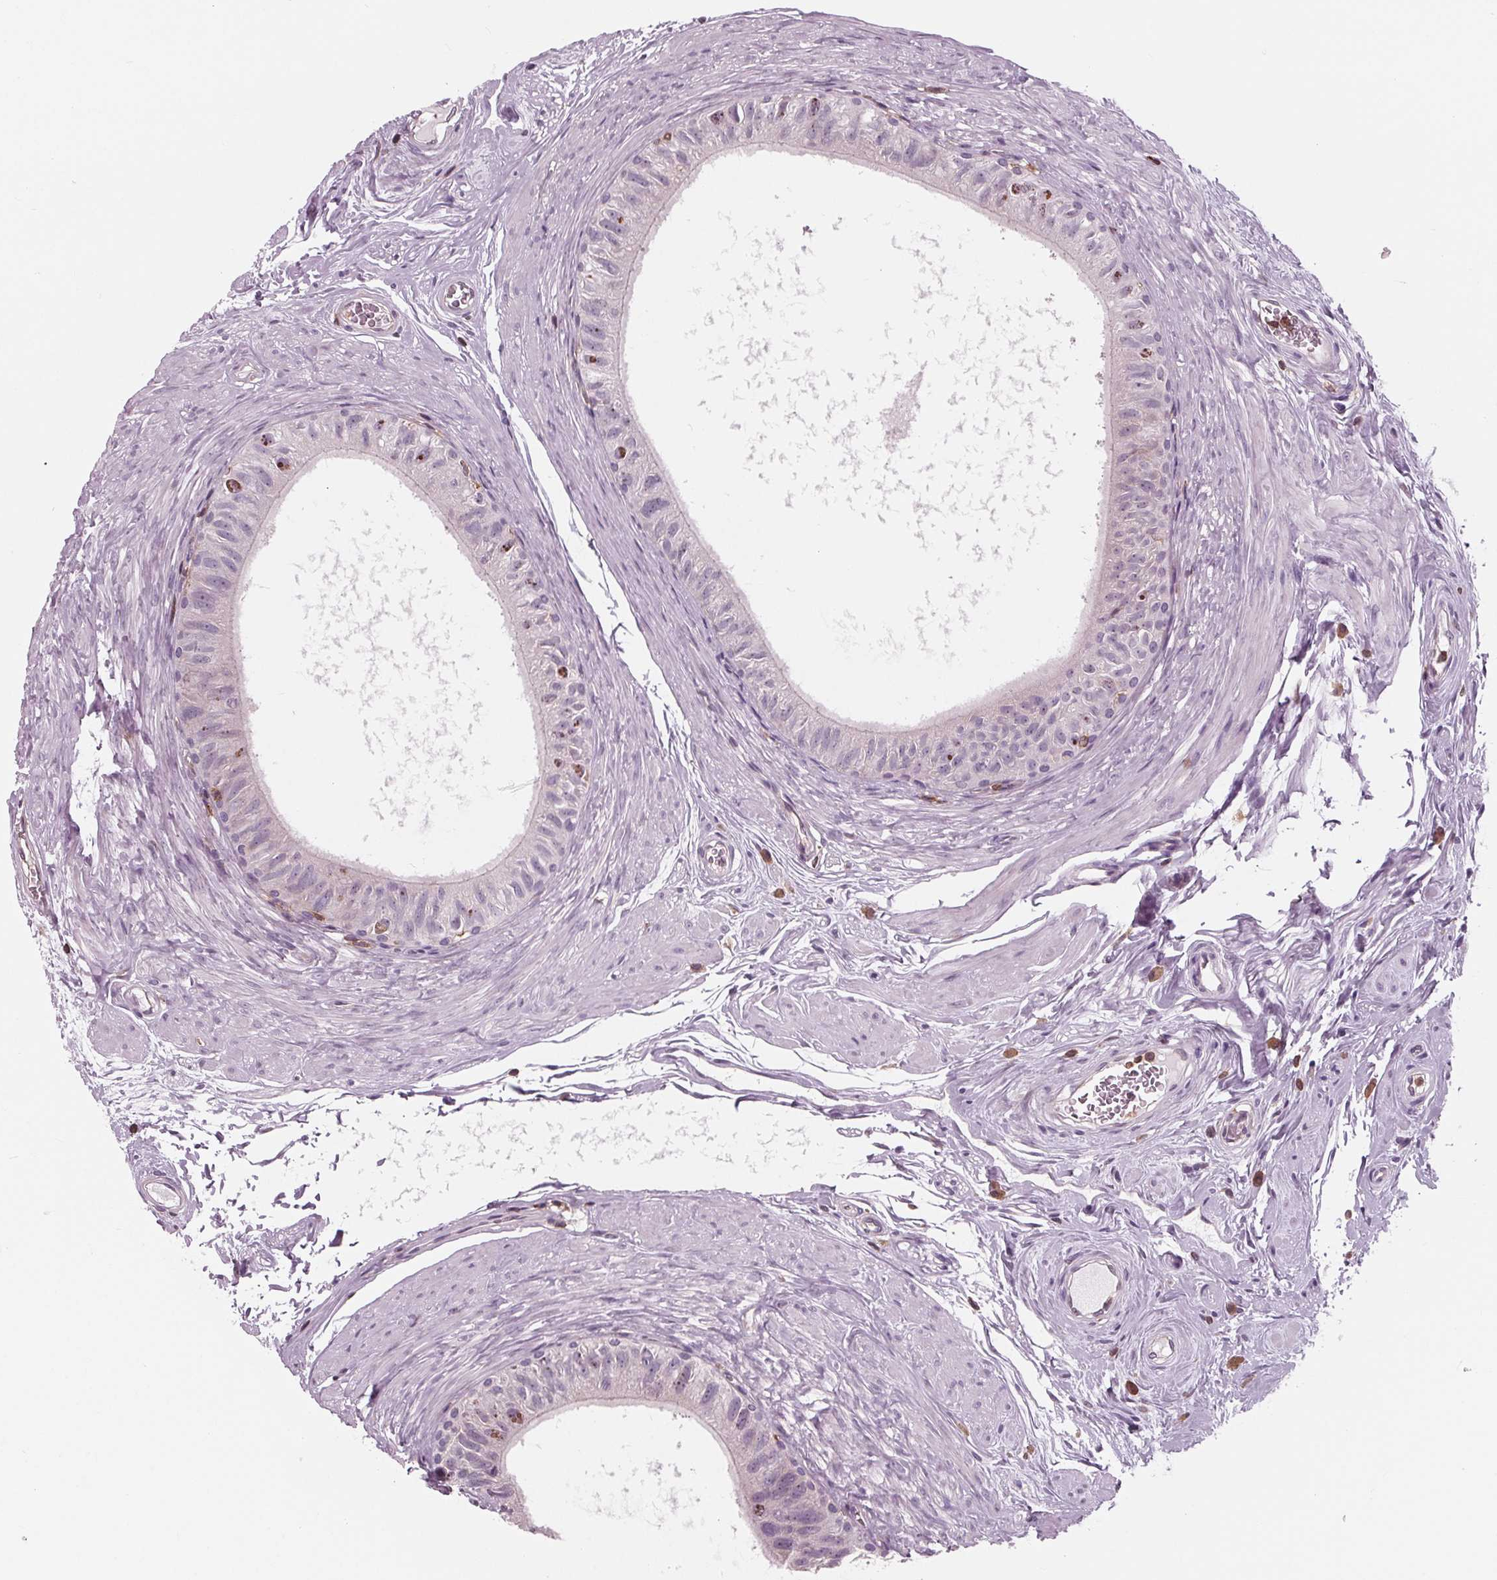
{"staining": {"intensity": "negative", "quantity": "none", "location": "none"}, "tissue": "epididymis", "cell_type": "Glandular cells", "image_type": "normal", "snomed": [{"axis": "morphology", "description": "Normal tissue, NOS"}, {"axis": "topography", "description": "Epididymis"}], "caption": "Epididymis was stained to show a protein in brown. There is no significant positivity in glandular cells. Nuclei are stained in blue.", "gene": "ARHGAP25", "patient": {"sex": "male", "age": 36}}